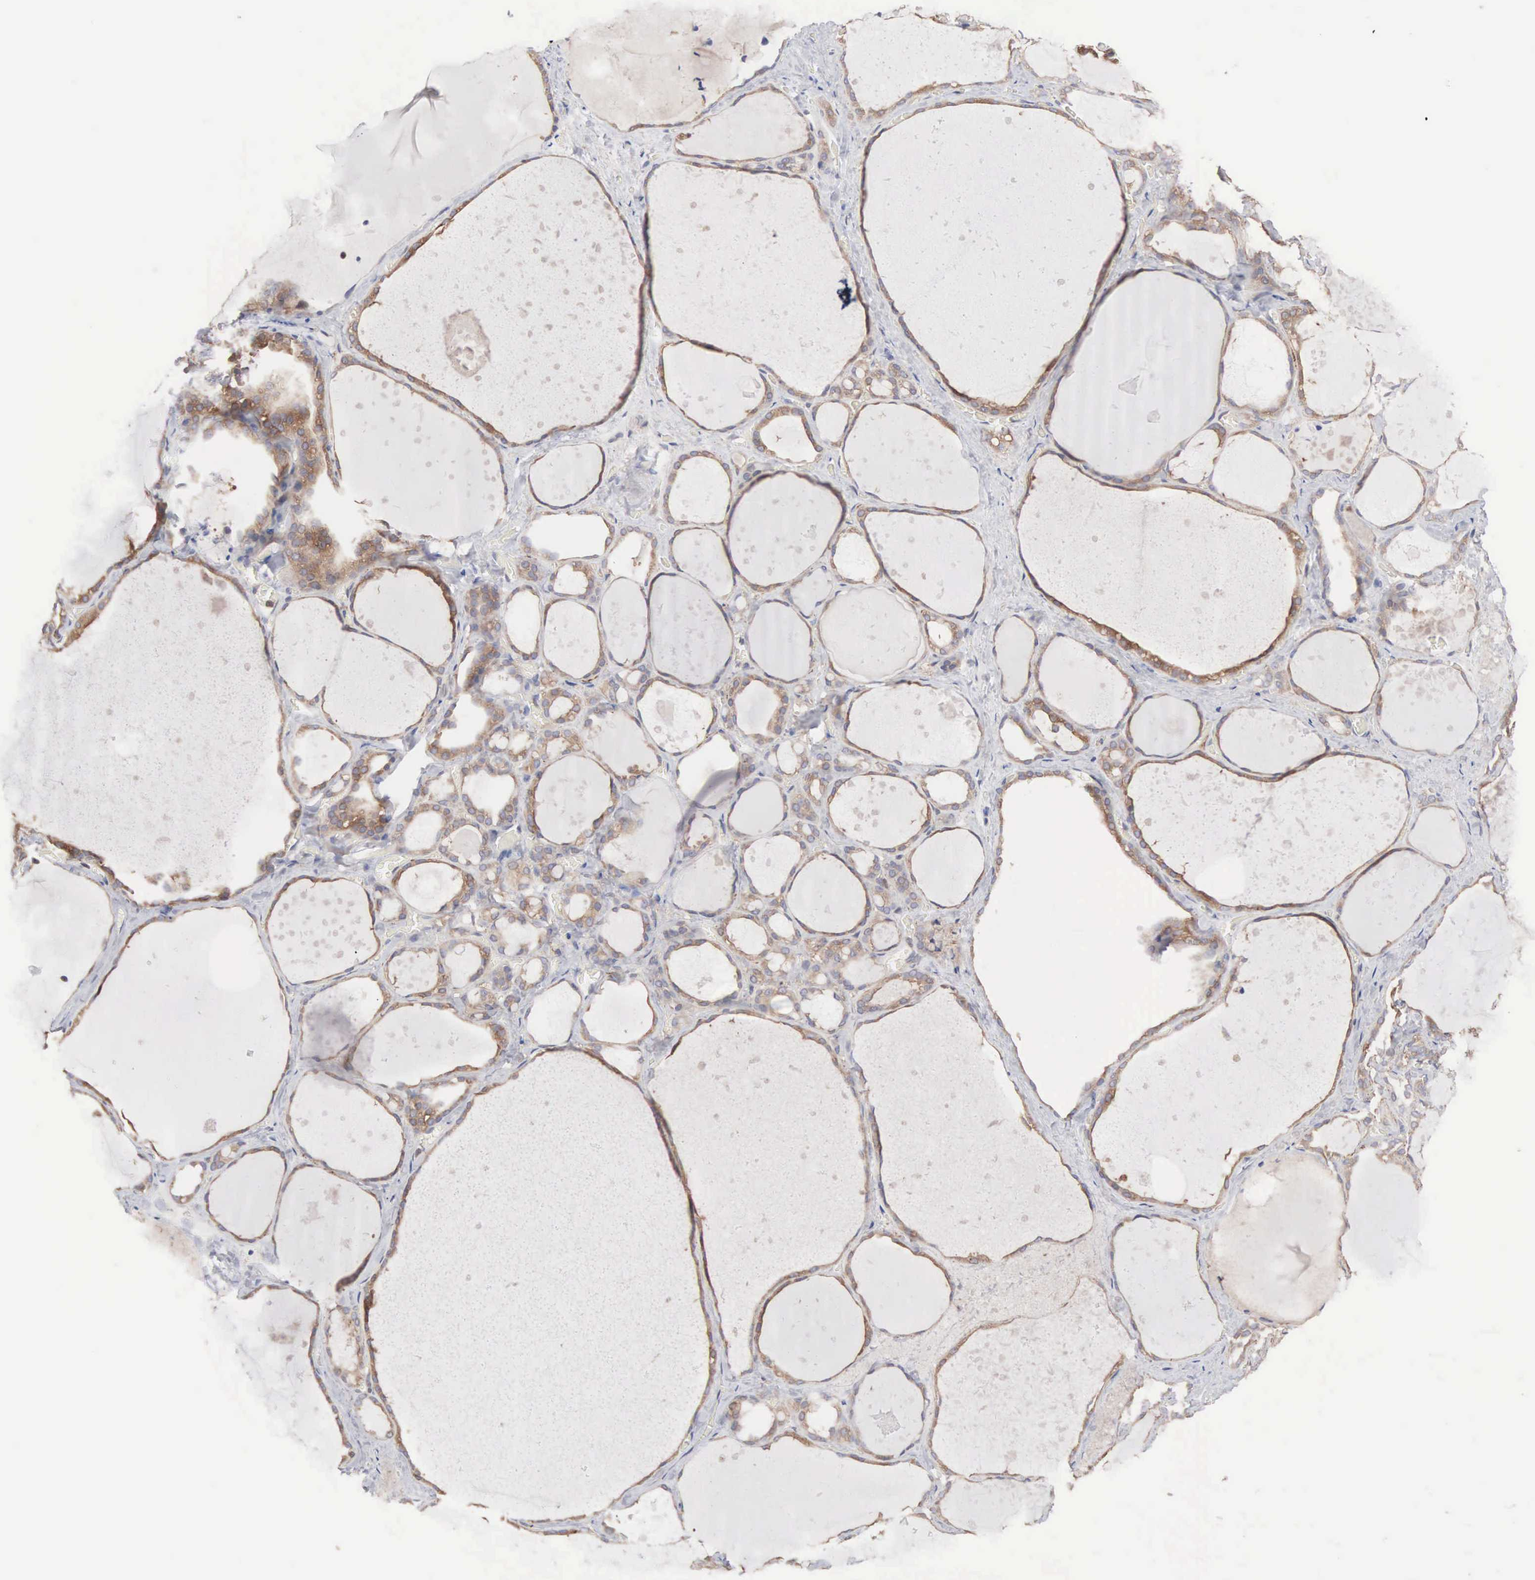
{"staining": {"intensity": "weak", "quantity": ">75%", "location": "cytoplasmic/membranous"}, "tissue": "thyroid gland", "cell_type": "Glandular cells", "image_type": "normal", "snomed": [{"axis": "morphology", "description": "Normal tissue, NOS"}, {"axis": "topography", "description": "Thyroid gland"}], "caption": "DAB immunohistochemical staining of unremarkable human thyroid gland displays weak cytoplasmic/membranous protein expression in approximately >75% of glandular cells.", "gene": "MTHFD1", "patient": {"sex": "male", "age": 76}}